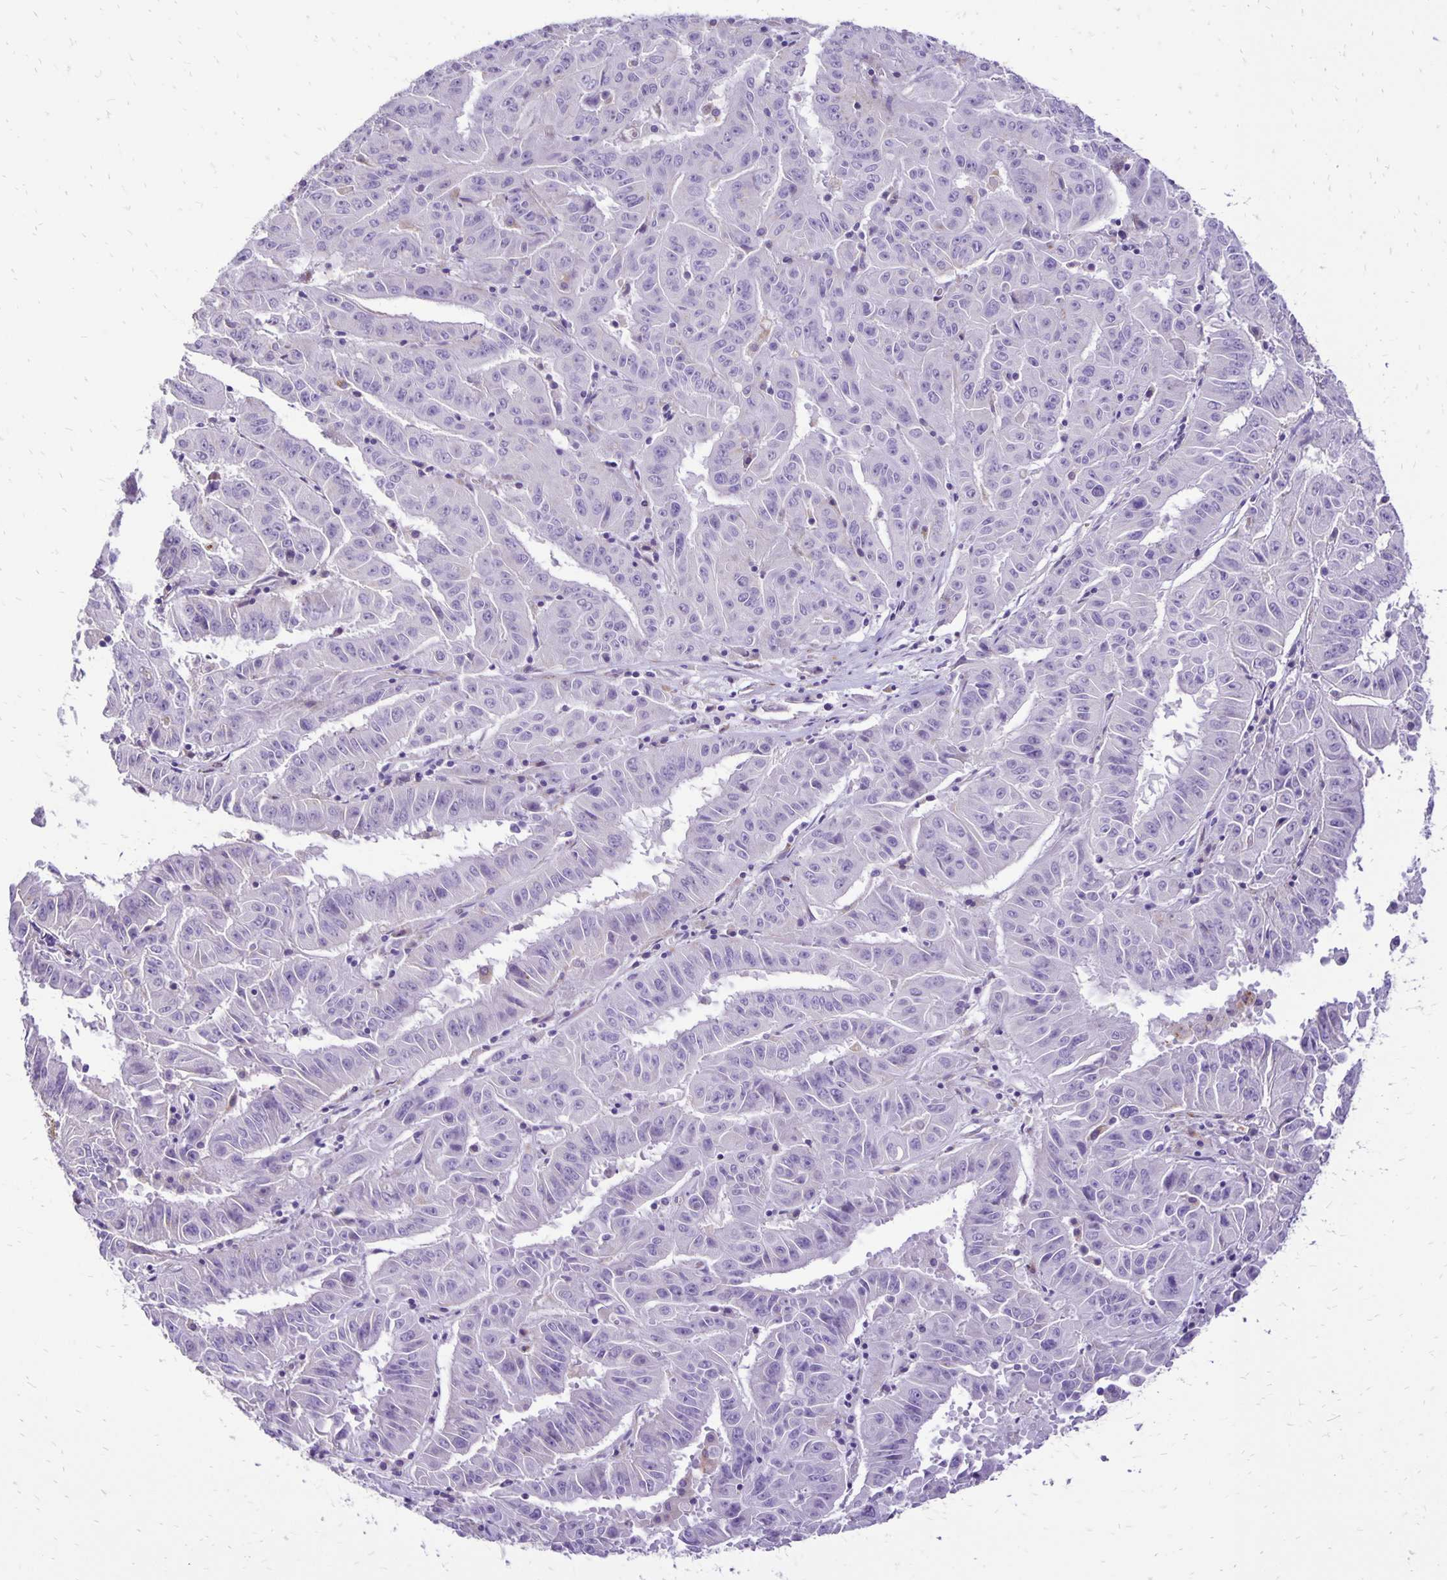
{"staining": {"intensity": "negative", "quantity": "none", "location": "none"}, "tissue": "pancreatic cancer", "cell_type": "Tumor cells", "image_type": "cancer", "snomed": [{"axis": "morphology", "description": "Adenocarcinoma, NOS"}, {"axis": "topography", "description": "Pancreas"}], "caption": "A high-resolution photomicrograph shows immunohistochemistry staining of adenocarcinoma (pancreatic), which displays no significant staining in tumor cells. (DAB immunohistochemistry (IHC) with hematoxylin counter stain).", "gene": "EIF5A", "patient": {"sex": "male", "age": 63}}